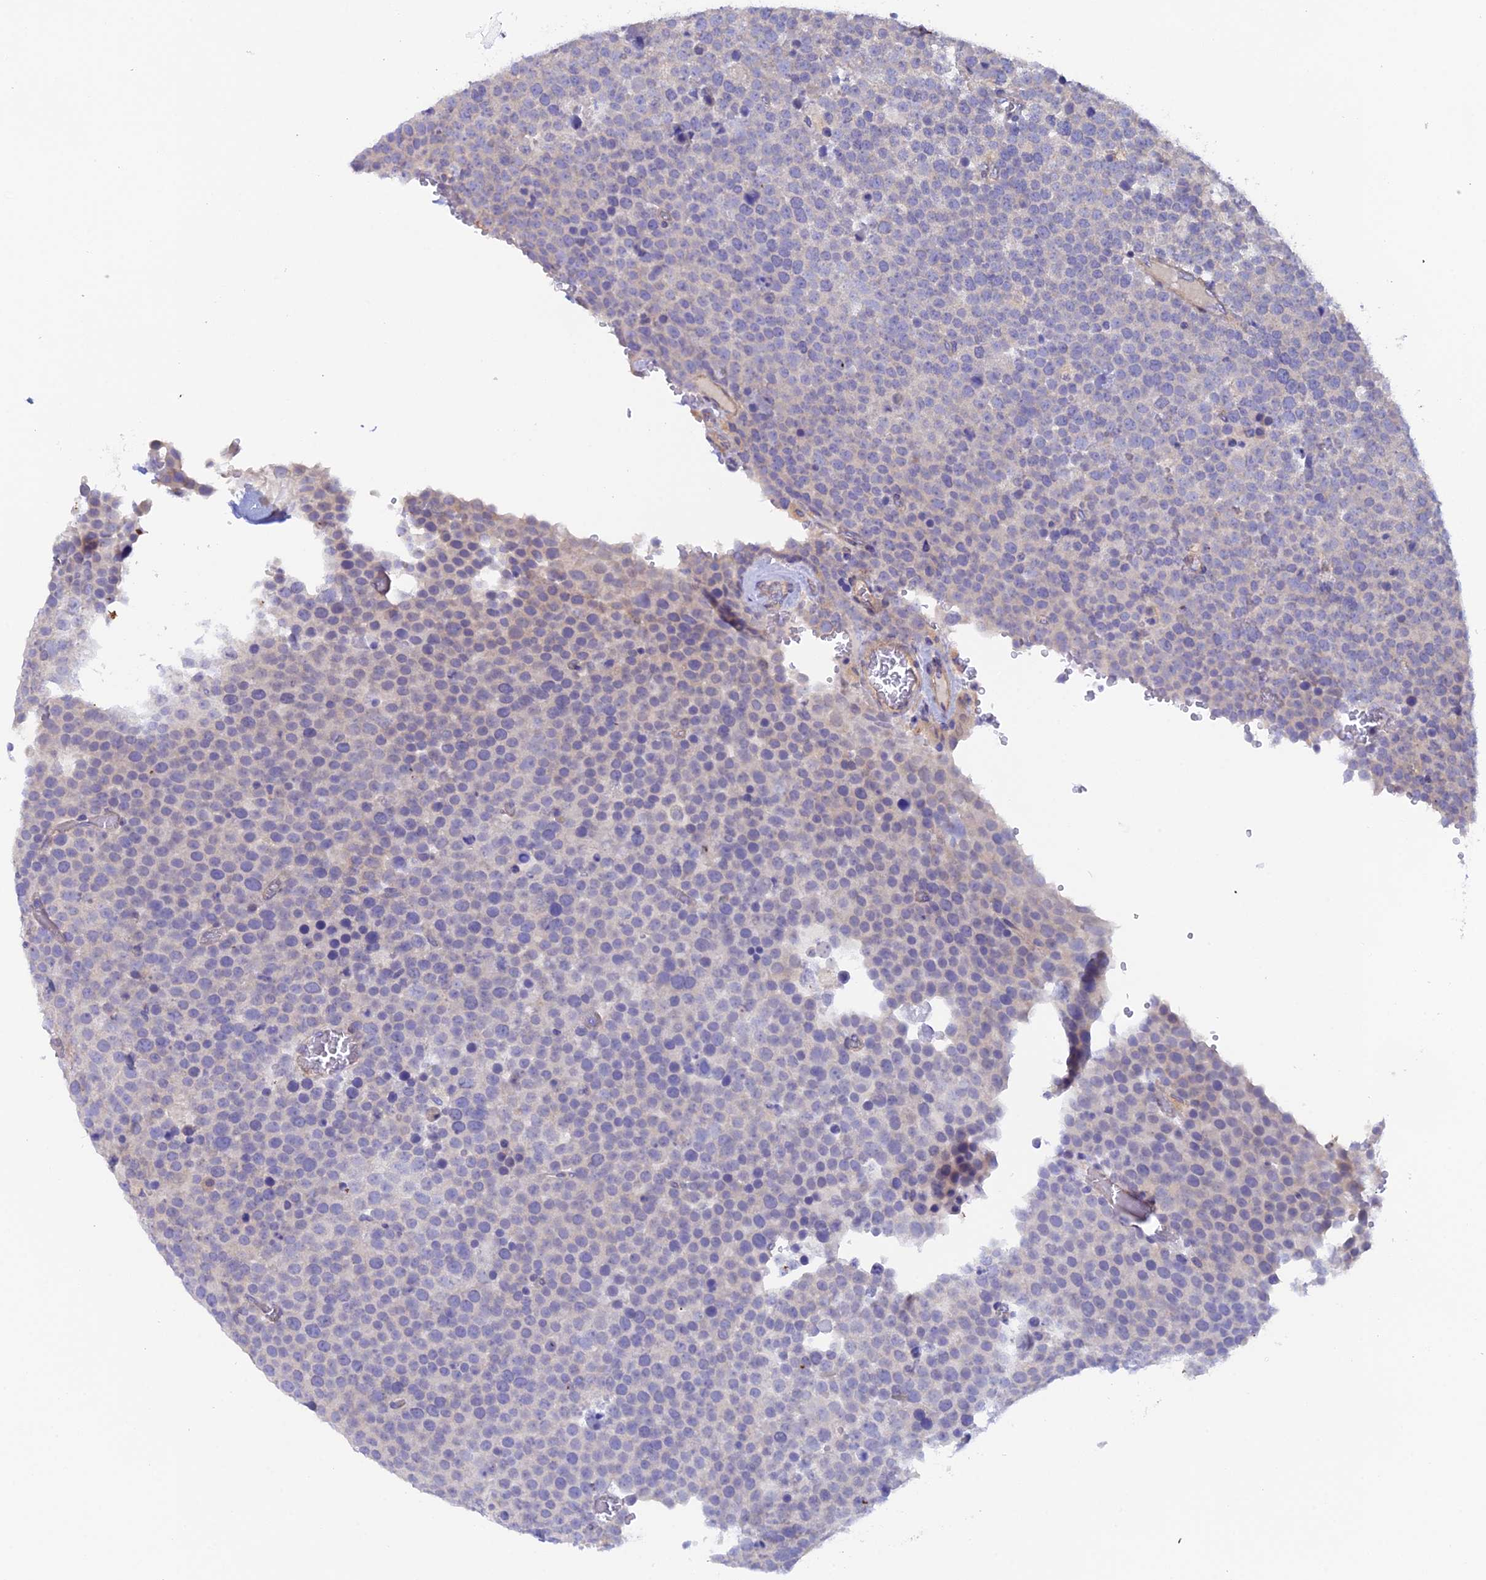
{"staining": {"intensity": "negative", "quantity": "none", "location": "none"}, "tissue": "testis cancer", "cell_type": "Tumor cells", "image_type": "cancer", "snomed": [{"axis": "morphology", "description": "Seminoma, NOS"}, {"axis": "topography", "description": "Testis"}], "caption": "Immunohistochemical staining of human testis seminoma reveals no significant expression in tumor cells.", "gene": "FZR1", "patient": {"sex": "male", "age": 71}}